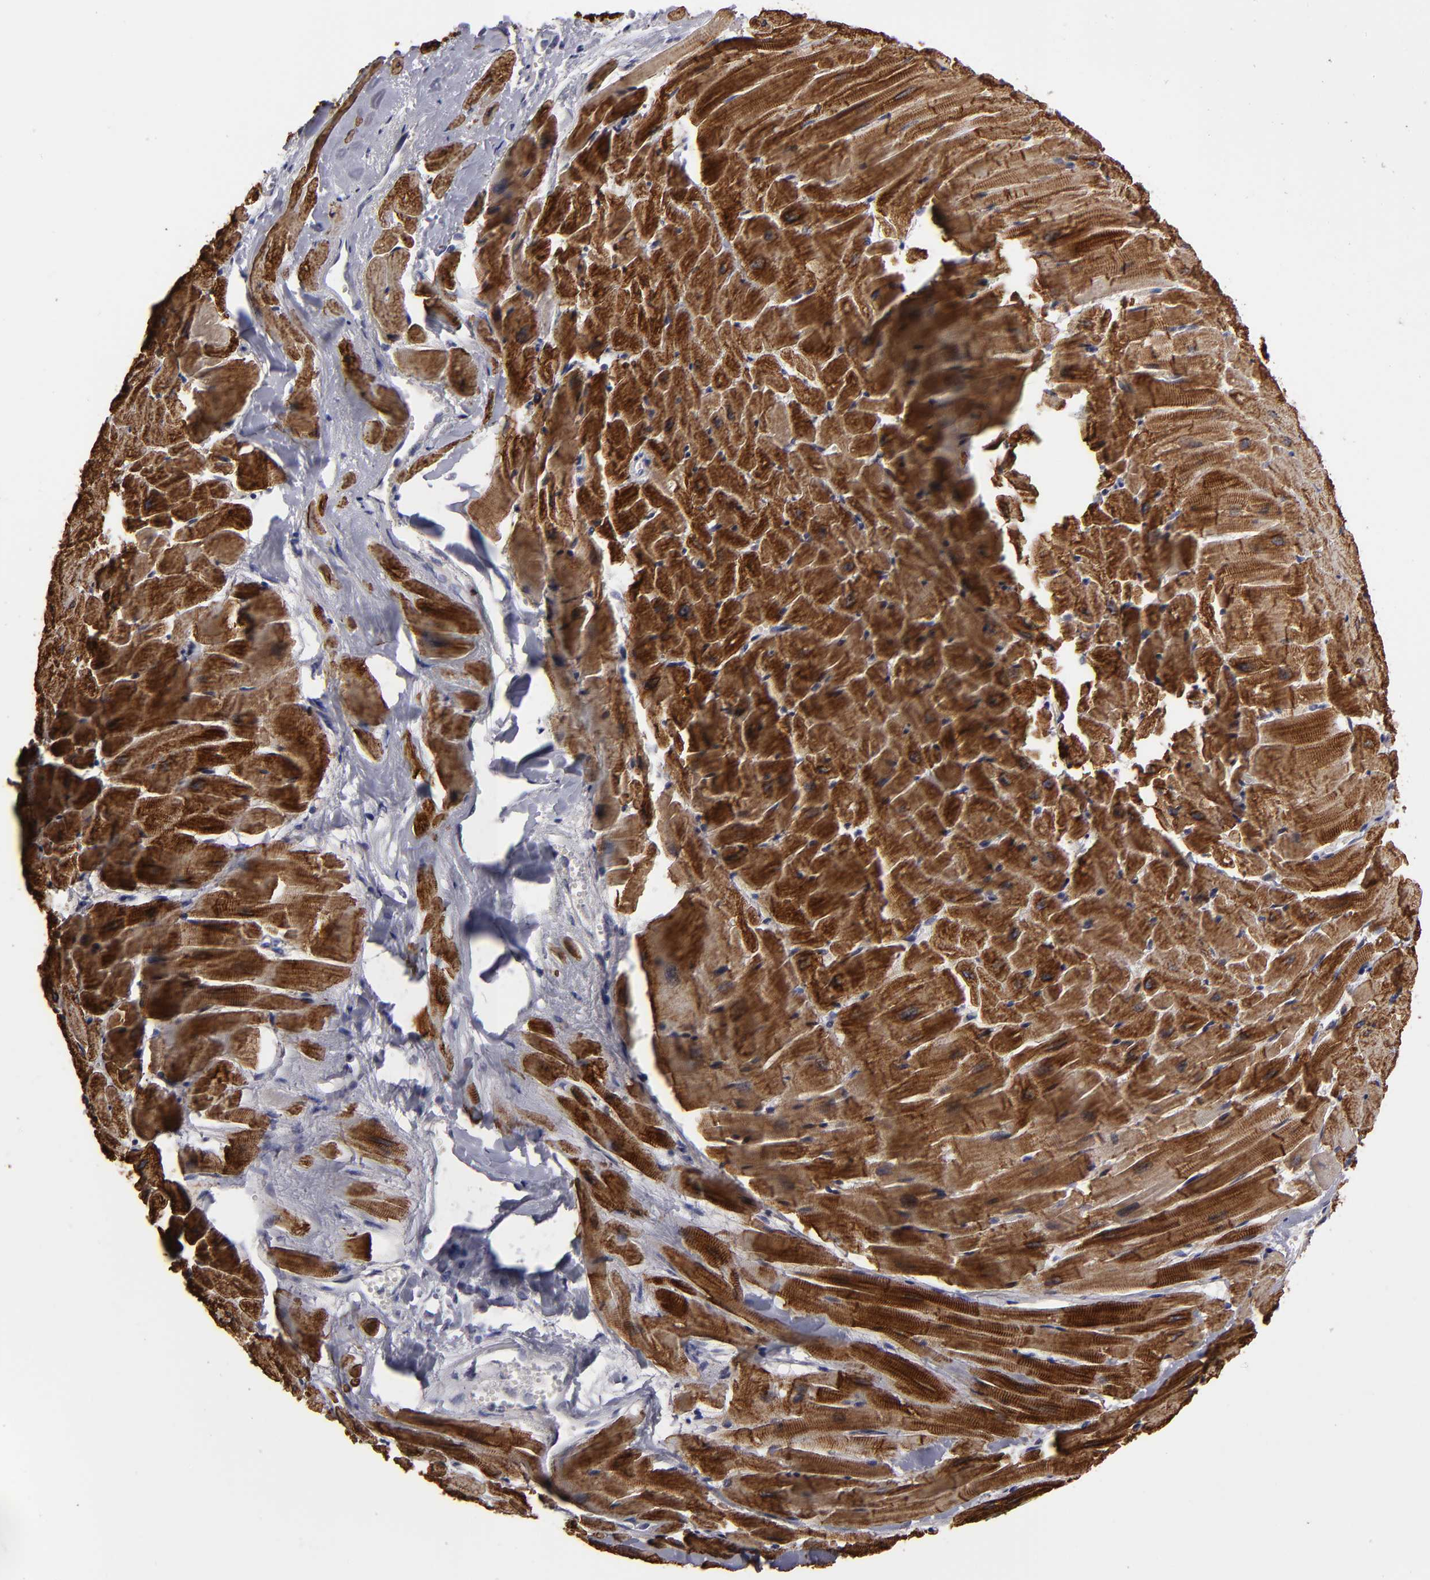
{"staining": {"intensity": "strong", "quantity": ">75%", "location": "cytoplasmic/membranous"}, "tissue": "heart muscle", "cell_type": "Cardiomyocytes", "image_type": "normal", "snomed": [{"axis": "morphology", "description": "Normal tissue, NOS"}, {"axis": "topography", "description": "Heart"}], "caption": "This histopathology image exhibits immunohistochemistry staining of normal human heart muscle, with high strong cytoplasmic/membranous staining in about >75% of cardiomyocytes.", "gene": "ZNF175", "patient": {"sex": "female", "age": 19}}